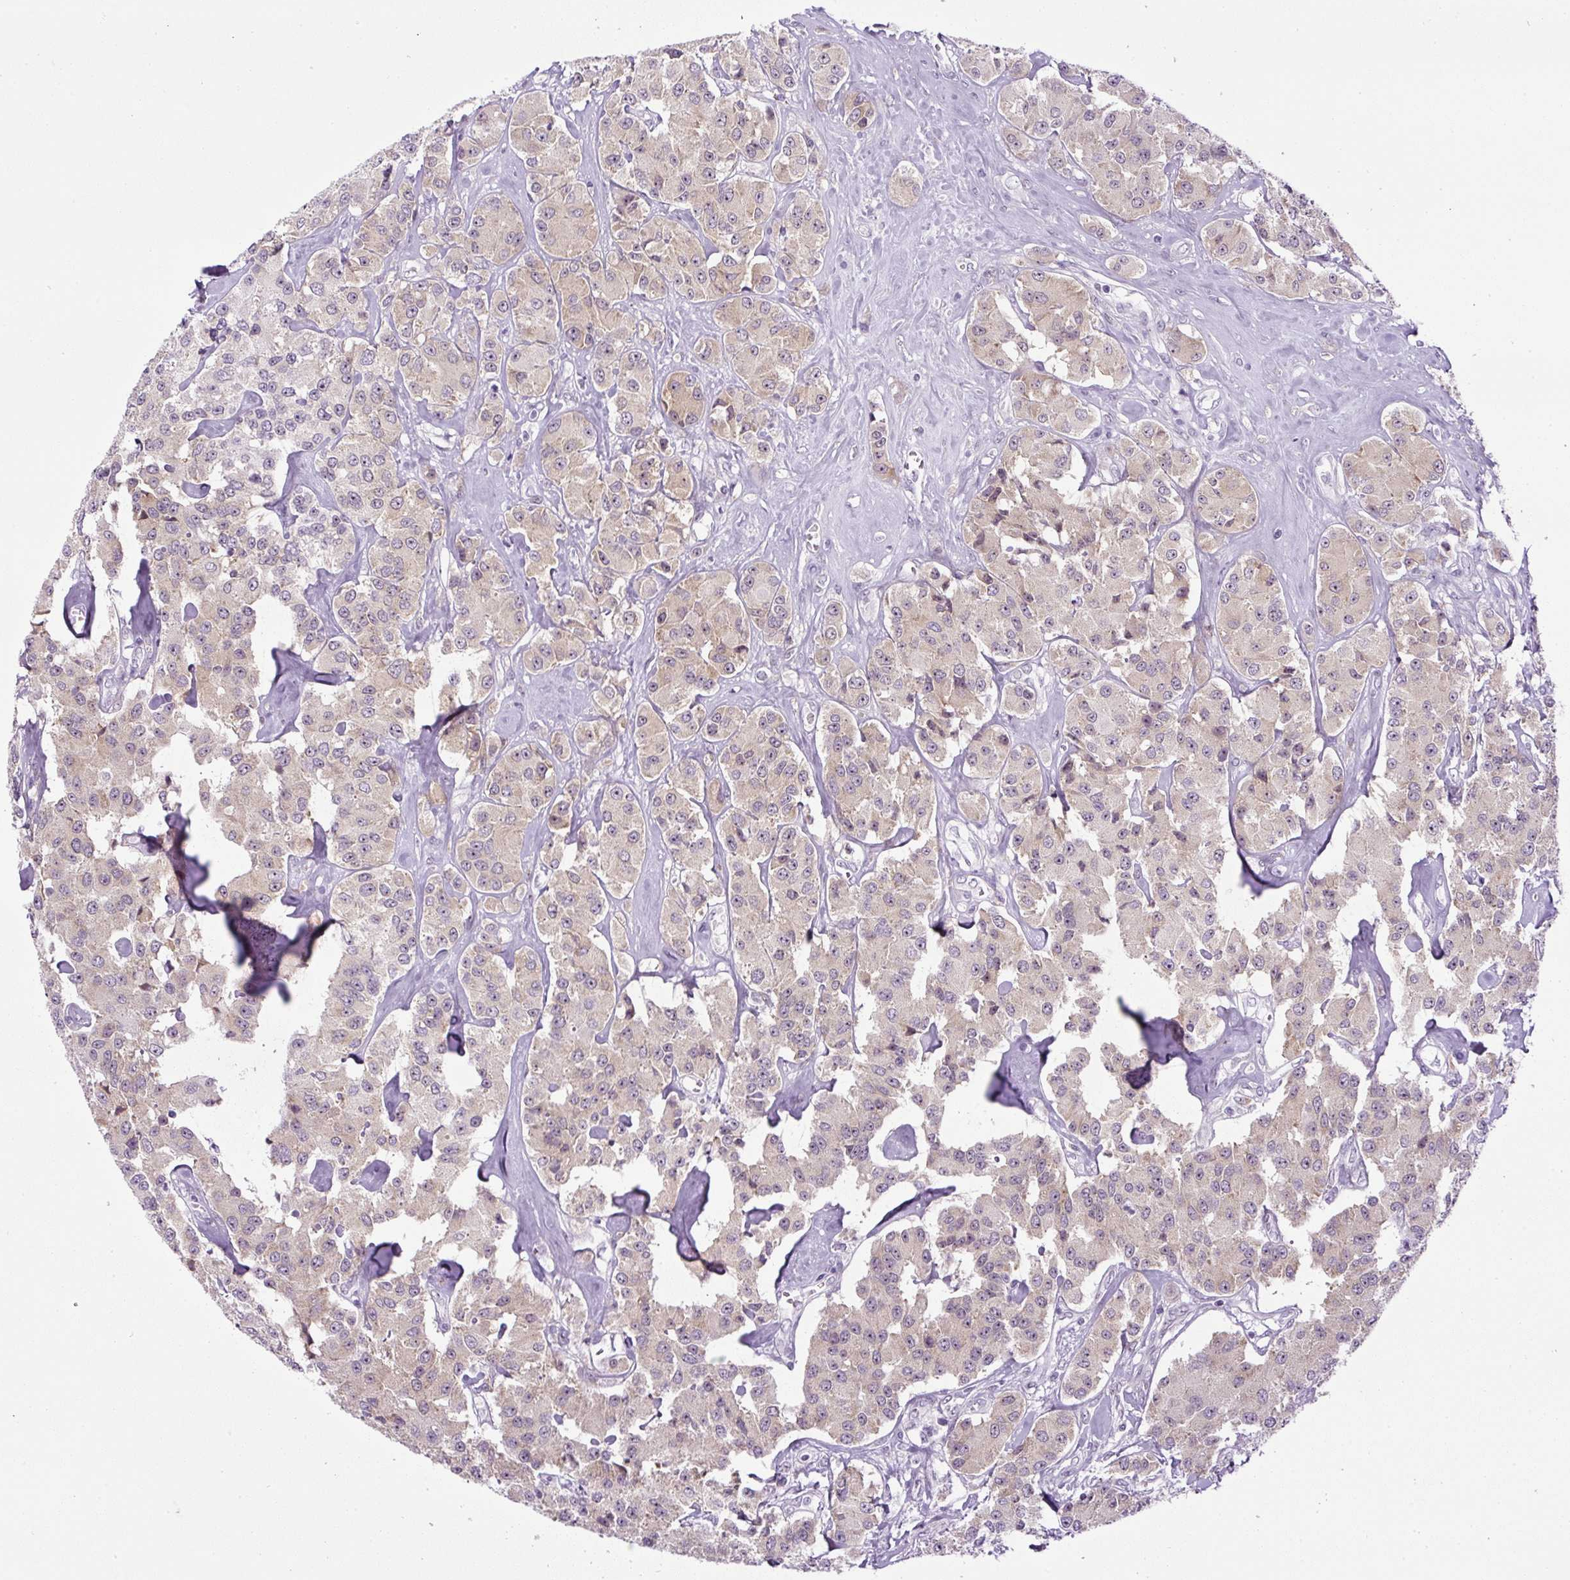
{"staining": {"intensity": "weak", "quantity": "25%-75%", "location": "nuclear"}, "tissue": "carcinoid", "cell_type": "Tumor cells", "image_type": "cancer", "snomed": [{"axis": "morphology", "description": "Carcinoid, malignant, NOS"}, {"axis": "topography", "description": "Pancreas"}], "caption": "Immunohistochemical staining of carcinoid shows low levels of weak nuclear protein expression in approximately 25%-75% of tumor cells. (Stains: DAB in brown, nuclei in blue, Microscopy: brightfield microscopy at high magnification).", "gene": "RHBDD2", "patient": {"sex": "male", "age": 41}}